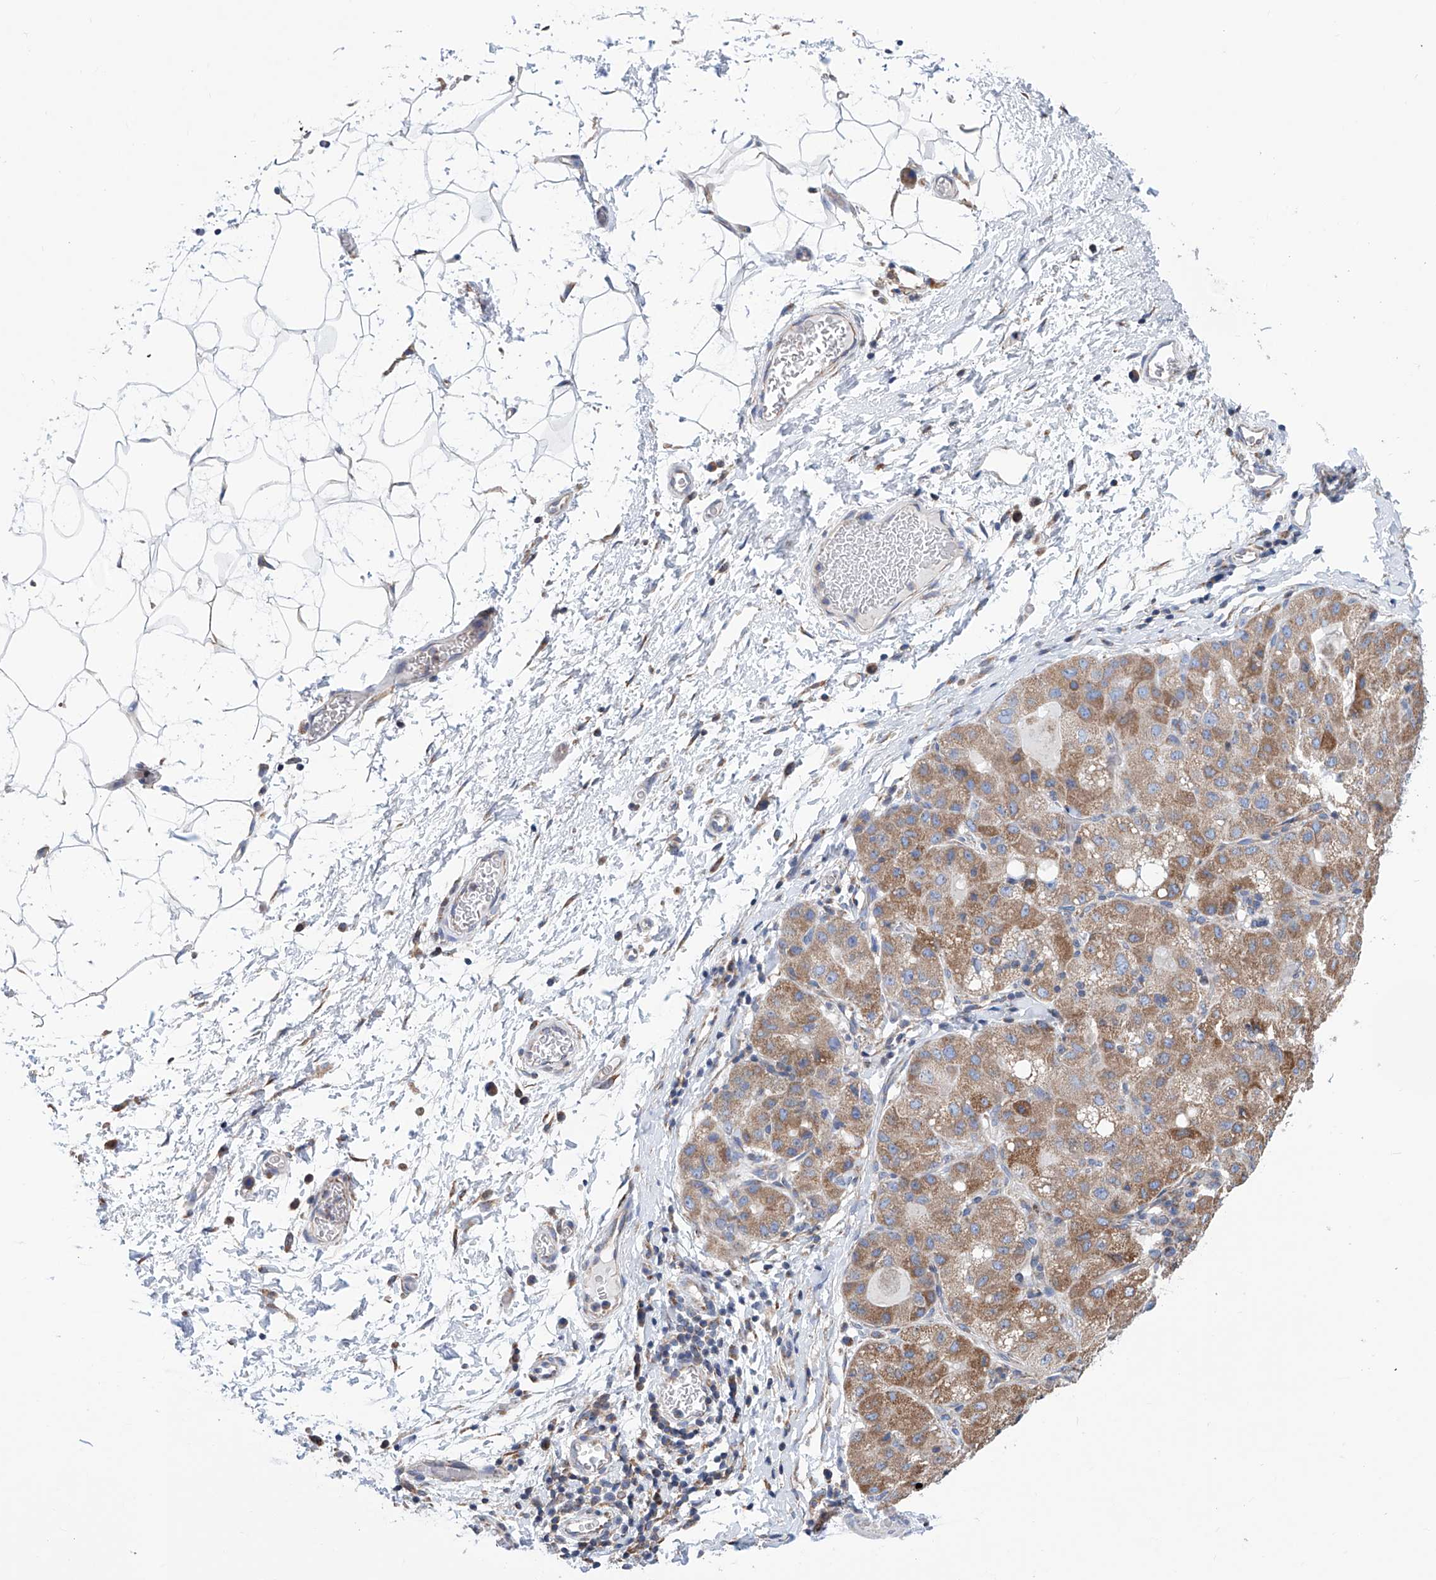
{"staining": {"intensity": "moderate", "quantity": ">75%", "location": "cytoplasmic/membranous"}, "tissue": "liver cancer", "cell_type": "Tumor cells", "image_type": "cancer", "snomed": [{"axis": "morphology", "description": "Carcinoma, Hepatocellular, NOS"}, {"axis": "topography", "description": "Liver"}], "caption": "Protein staining by IHC demonstrates moderate cytoplasmic/membranous expression in approximately >75% of tumor cells in hepatocellular carcinoma (liver). (DAB (3,3'-diaminobenzidine) = brown stain, brightfield microscopy at high magnification).", "gene": "MAD2L1", "patient": {"sex": "male", "age": 80}}